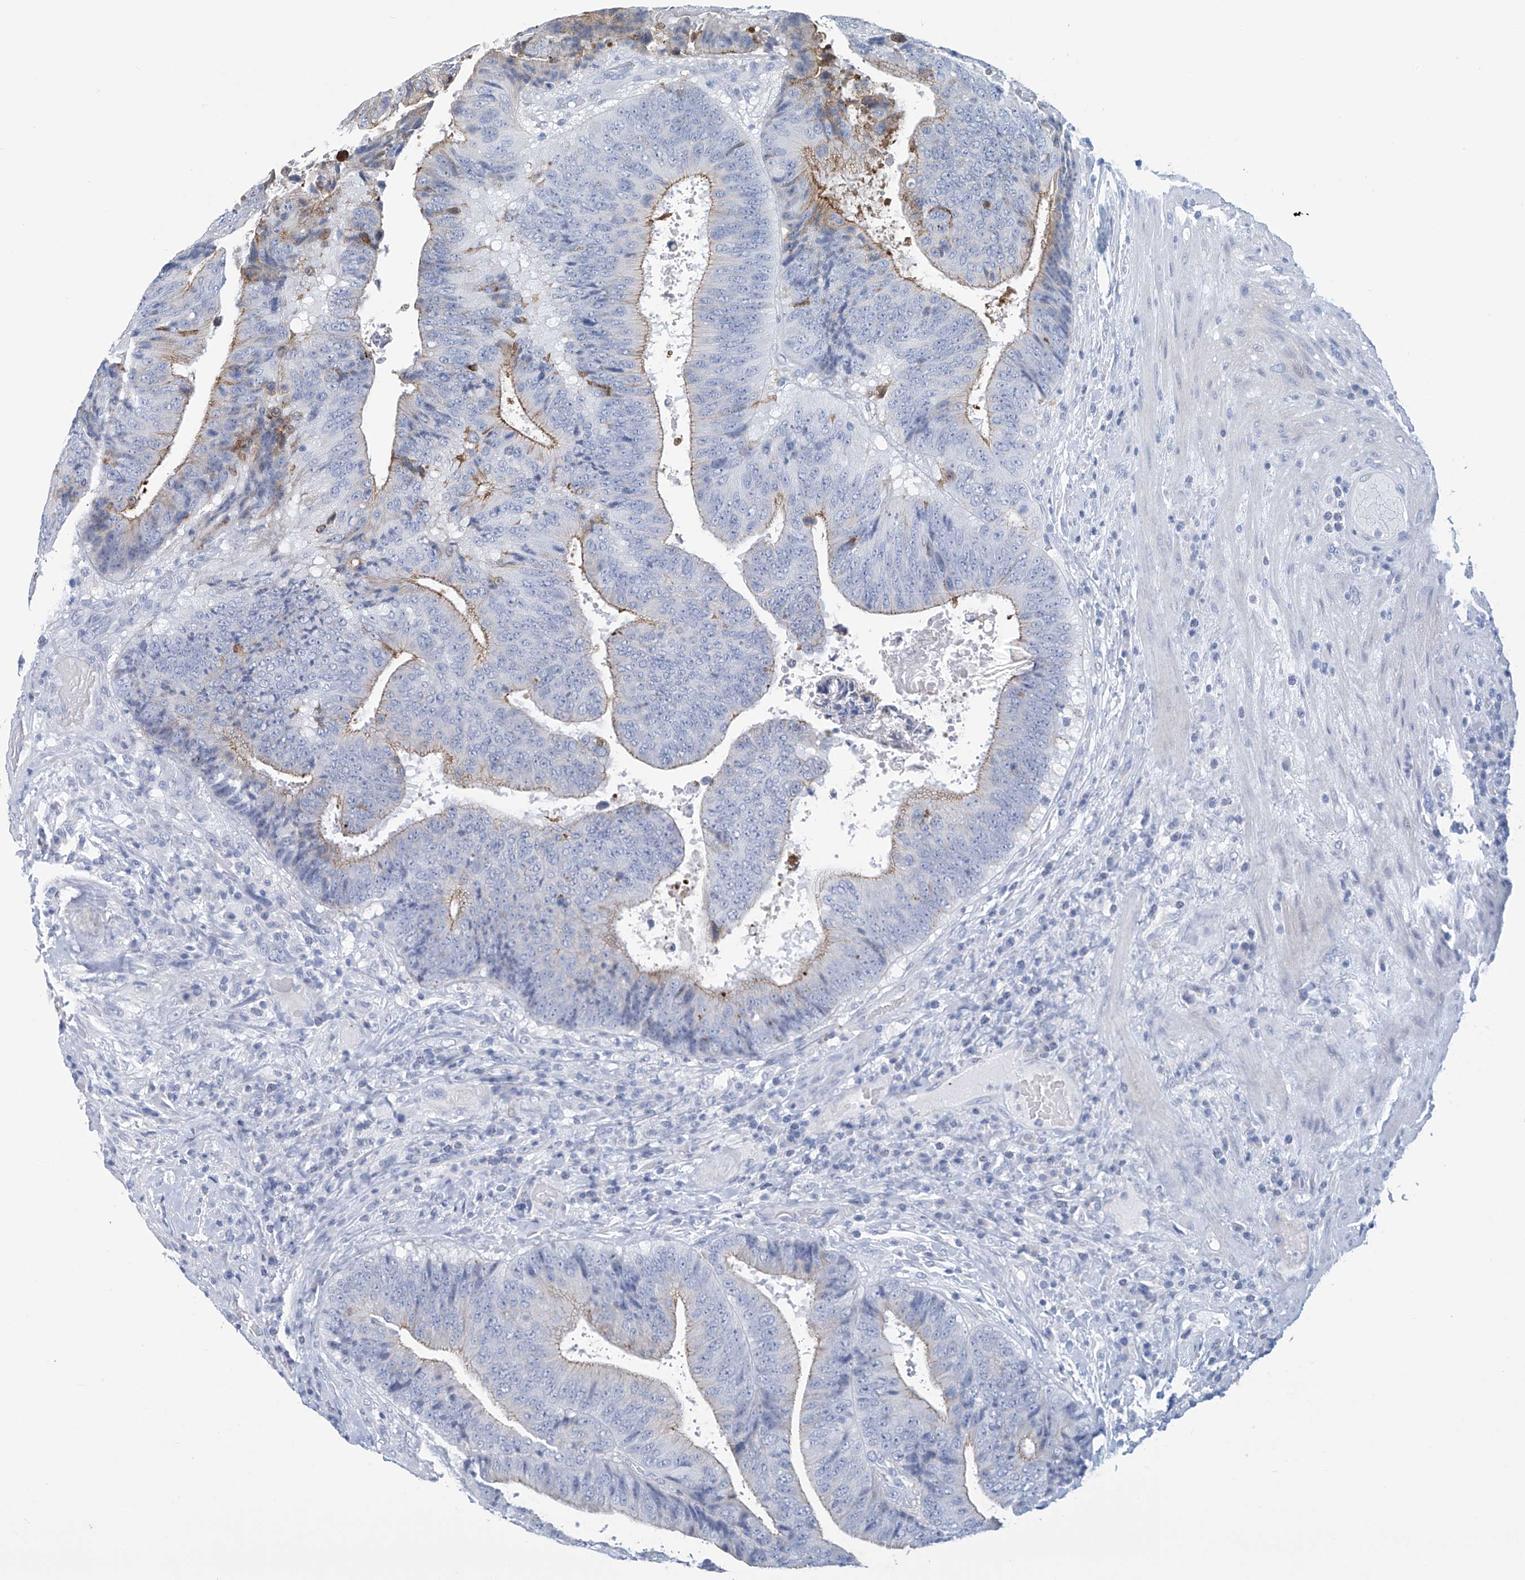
{"staining": {"intensity": "weak", "quantity": "25%-75%", "location": "cytoplasmic/membranous"}, "tissue": "colorectal cancer", "cell_type": "Tumor cells", "image_type": "cancer", "snomed": [{"axis": "morphology", "description": "Adenocarcinoma, NOS"}, {"axis": "topography", "description": "Rectum"}], "caption": "A high-resolution micrograph shows immunohistochemistry staining of colorectal cancer, which displays weak cytoplasmic/membranous staining in approximately 25%-75% of tumor cells.", "gene": "DSP", "patient": {"sex": "male", "age": 72}}